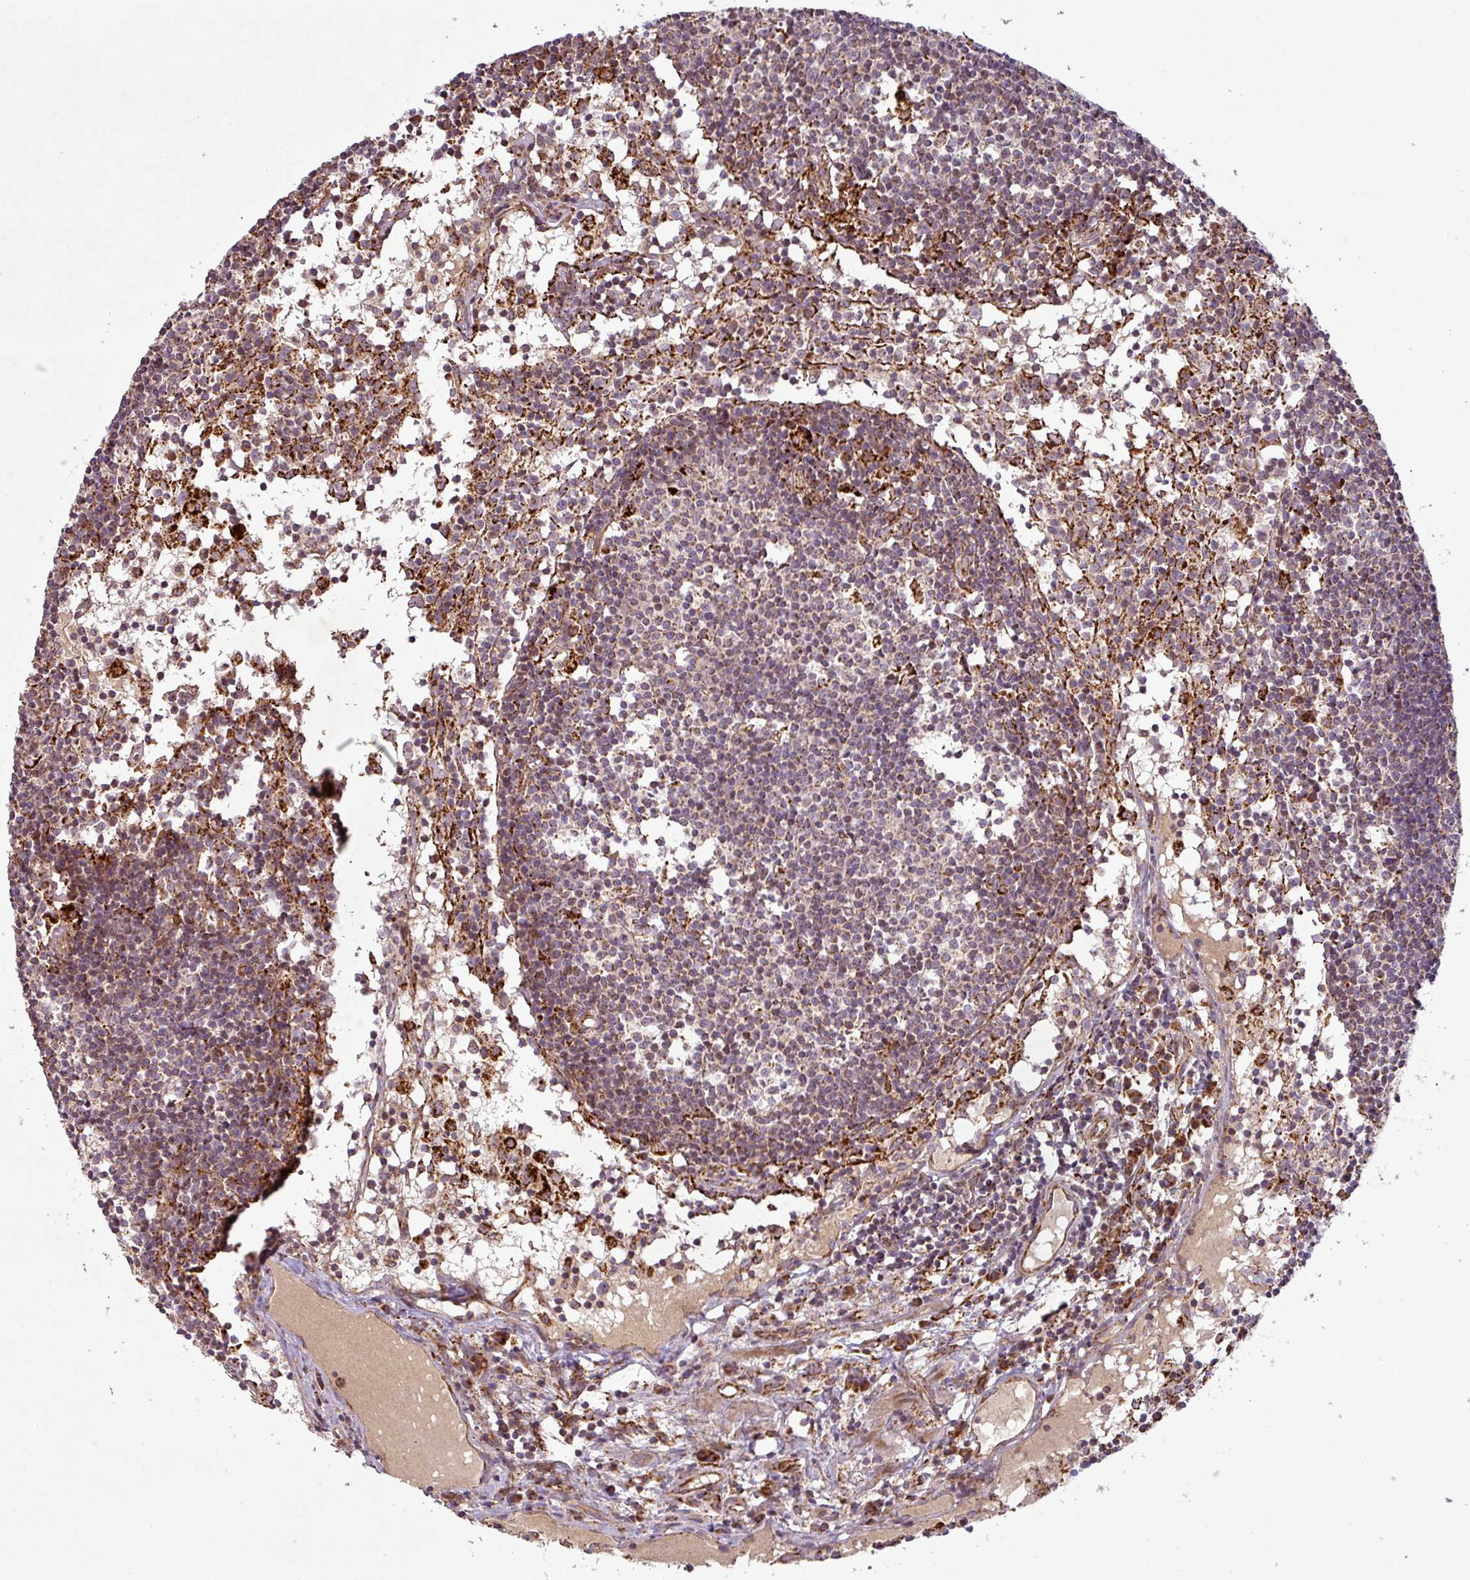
{"staining": {"intensity": "moderate", "quantity": "<25%", "location": "cytoplasmic/membranous"}, "tissue": "lymph node", "cell_type": "Germinal center cells", "image_type": "normal", "snomed": [{"axis": "morphology", "description": "Normal tissue, NOS"}, {"axis": "topography", "description": "Lymph node"}], "caption": "DAB immunohistochemical staining of benign human lymph node displays moderate cytoplasmic/membranous protein staining in approximately <25% of germinal center cells.", "gene": "GPD2", "patient": {"sex": "female", "age": 55}}